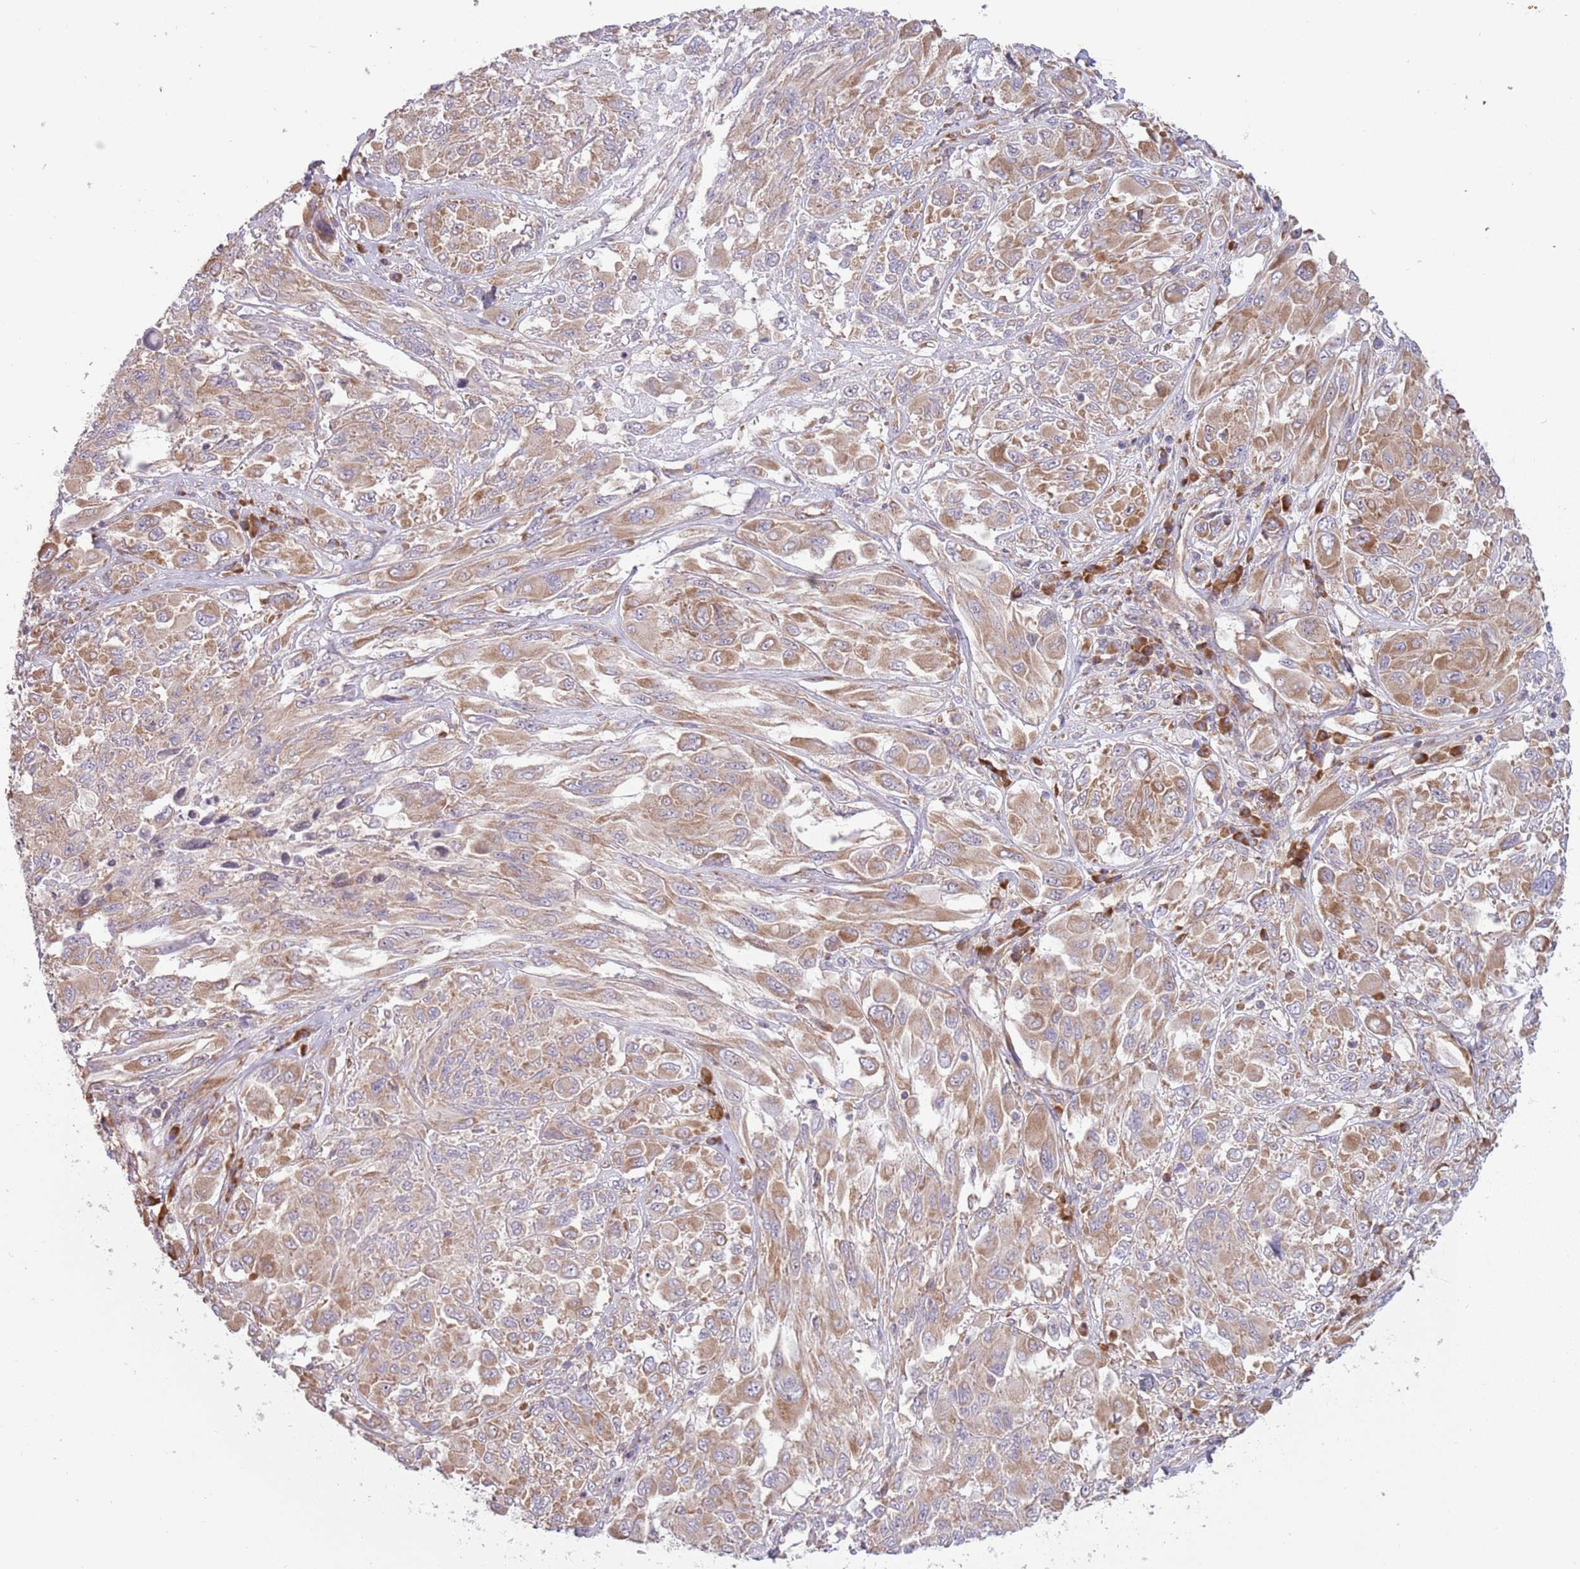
{"staining": {"intensity": "moderate", "quantity": "25%-75%", "location": "cytoplasmic/membranous"}, "tissue": "melanoma", "cell_type": "Tumor cells", "image_type": "cancer", "snomed": [{"axis": "morphology", "description": "Malignant melanoma, NOS"}, {"axis": "topography", "description": "Skin"}], "caption": "Malignant melanoma stained with a protein marker reveals moderate staining in tumor cells.", "gene": "RPL17-C18orf32", "patient": {"sex": "female", "age": 91}}